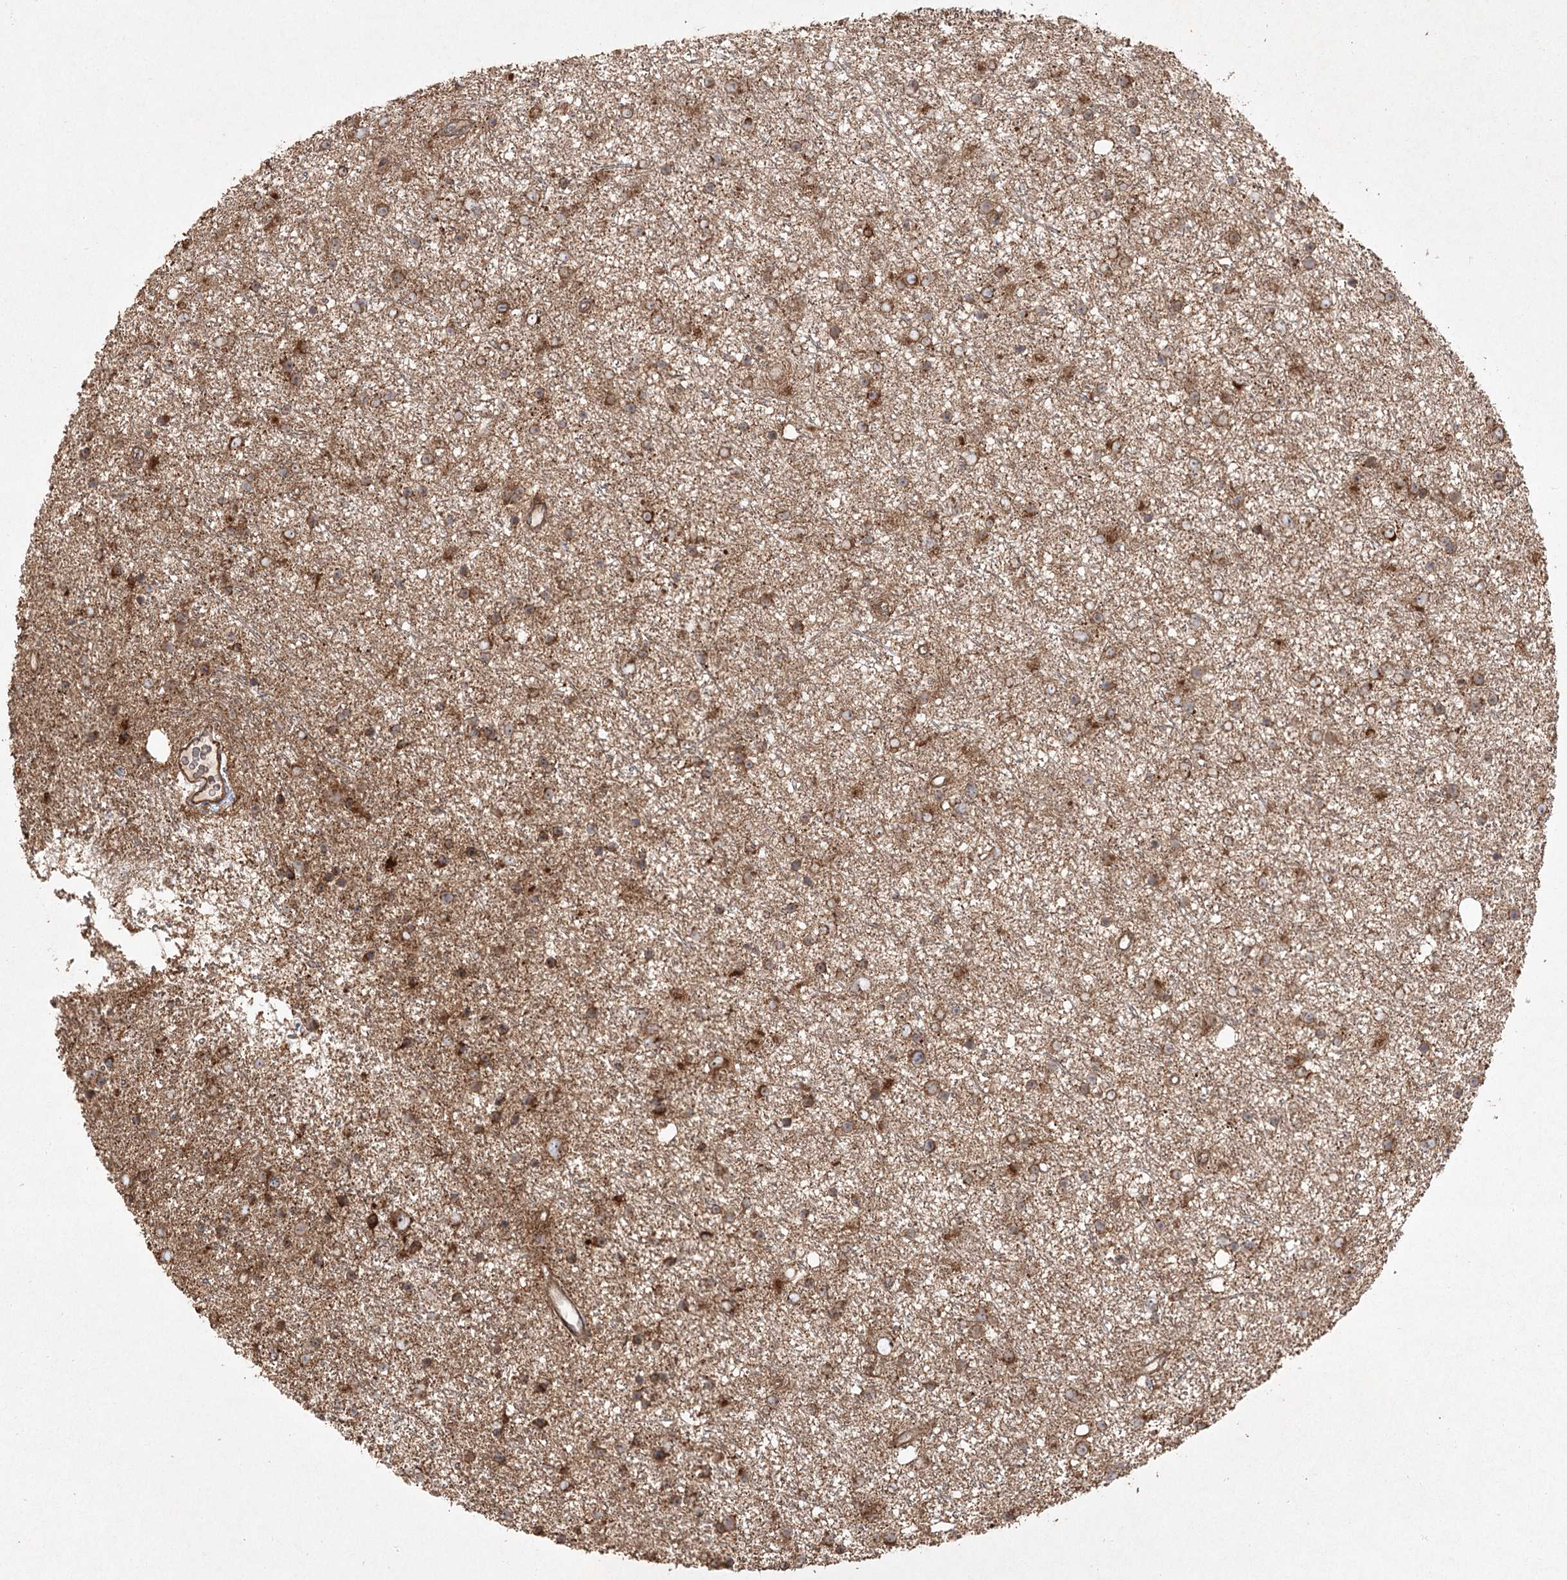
{"staining": {"intensity": "moderate", "quantity": ">75%", "location": "cytoplasmic/membranous"}, "tissue": "glioma", "cell_type": "Tumor cells", "image_type": "cancer", "snomed": [{"axis": "morphology", "description": "Glioma, malignant, Low grade"}, {"axis": "topography", "description": "Cerebral cortex"}], "caption": "The image exhibits a brown stain indicating the presence of a protein in the cytoplasmic/membranous of tumor cells in malignant low-grade glioma. (DAB = brown stain, brightfield microscopy at high magnification).", "gene": "CPLANE1", "patient": {"sex": "female", "age": 39}}